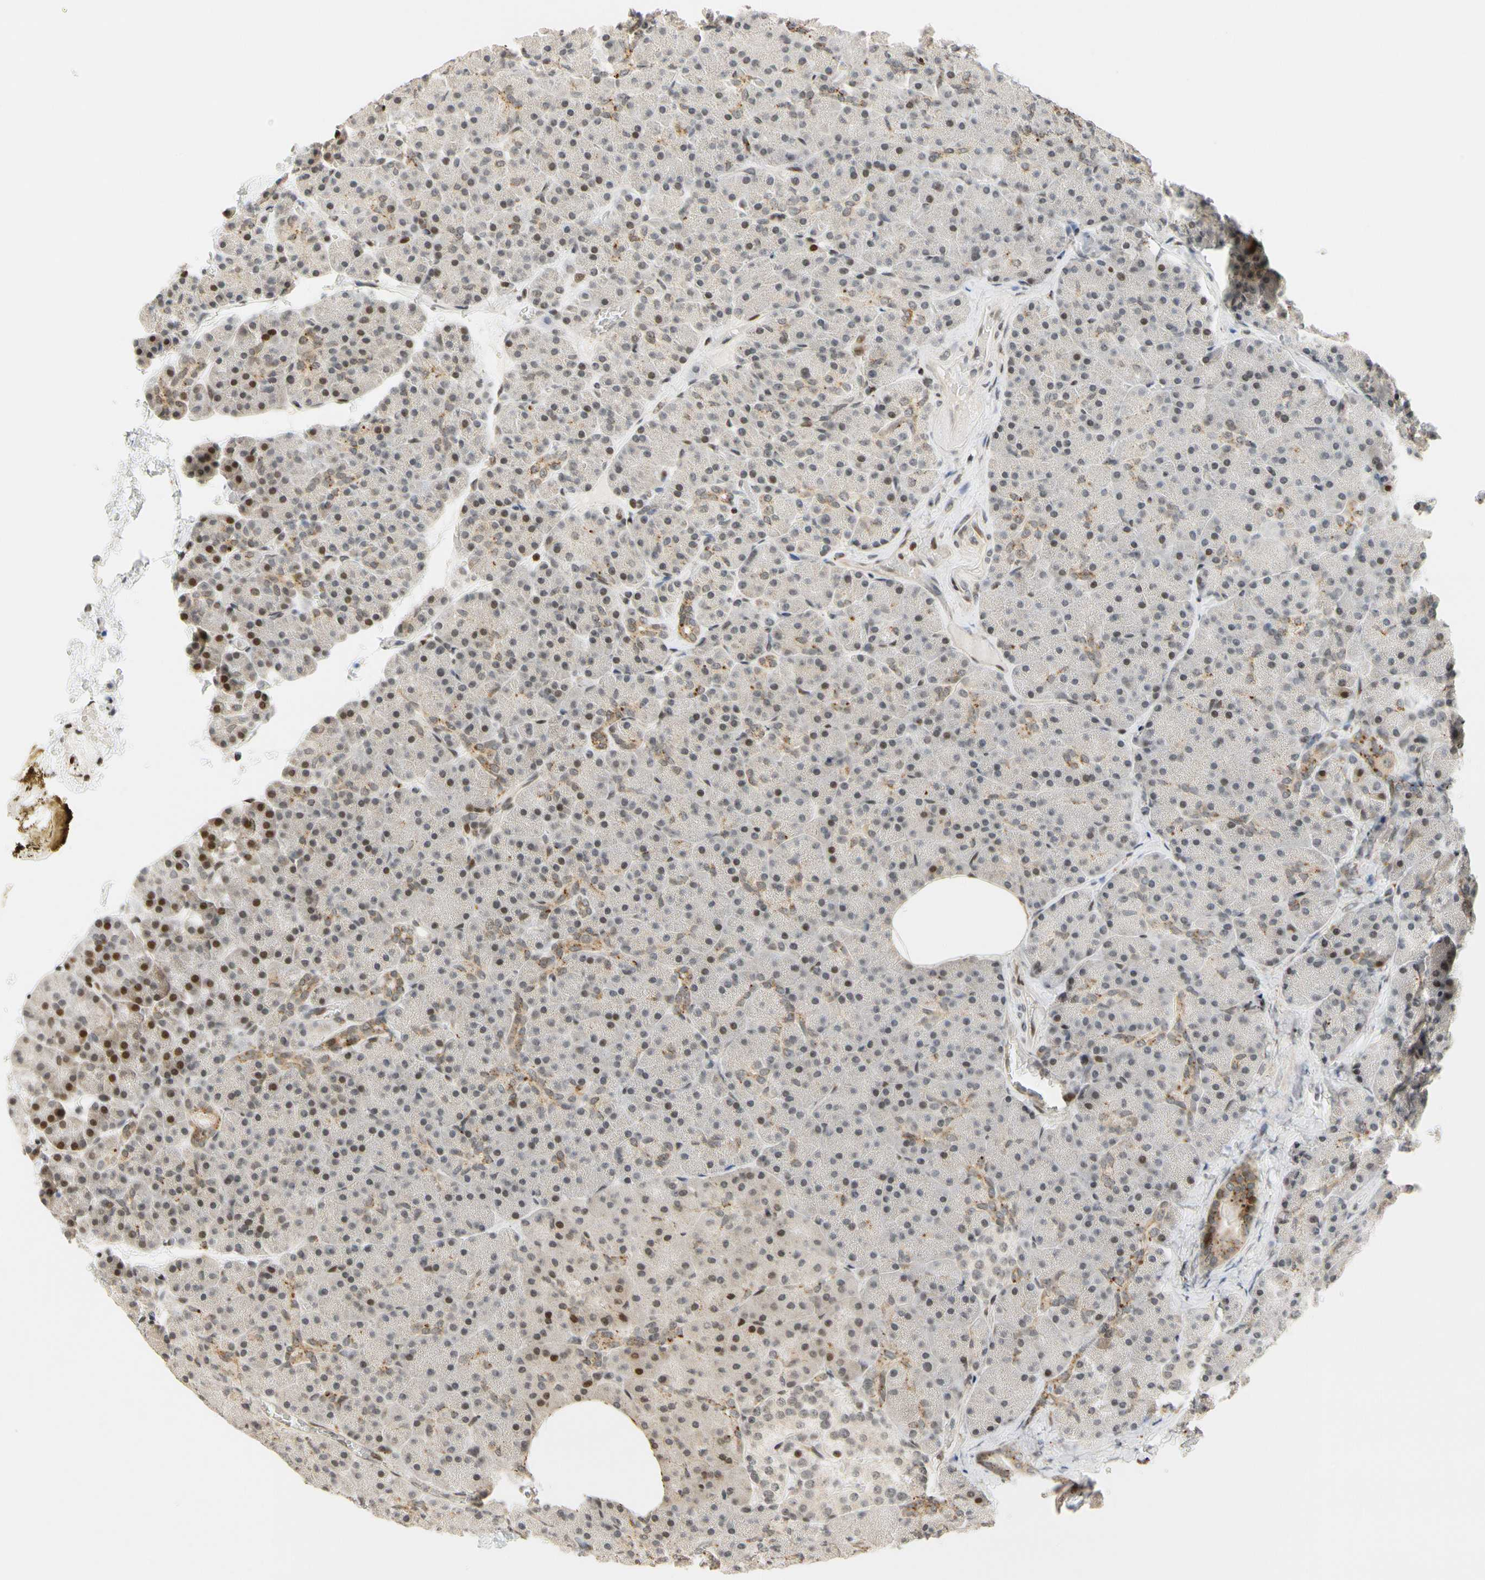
{"staining": {"intensity": "weak", "quantity": "25%-75%", "location": "cytoplasmic/membranous,nuclear"}, "tissue": "pancreas", "cell_type": "Exocrine glandular cells", "image_type": "normal", "snomed": [{"axis": "morphology", "description": "Normal tissue, NOS"}, {"axis": "topography", "description": "Pancreas"}], "caption": "A photomicrograph of human pancreas stained for a protein demonstrates weak cytoplasmic/membranous,nuclear brown staining in exocrine glandular cells.", "gene": "CDK7", "patient": {"sex": "female", "age": 35}}